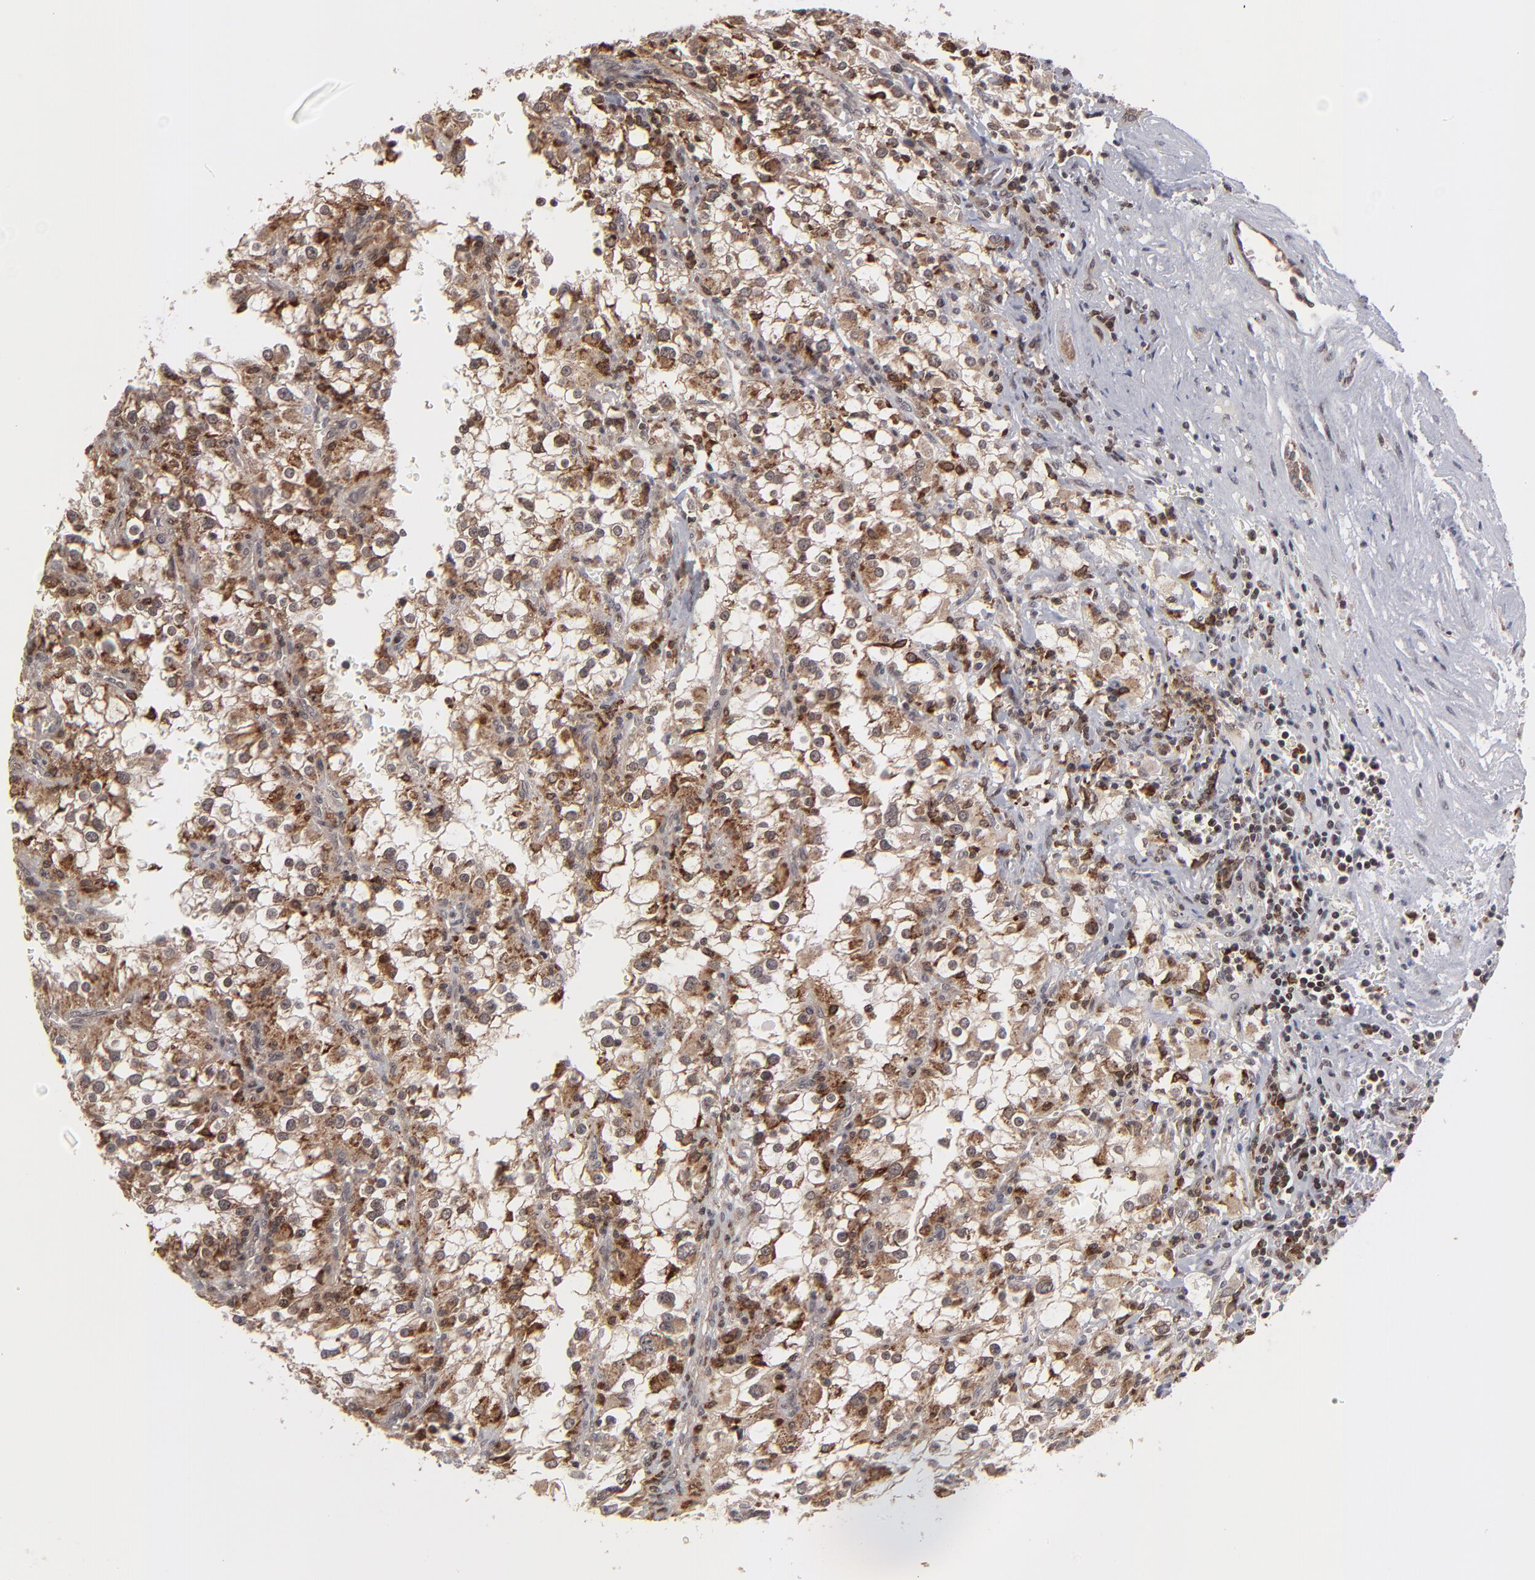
{"staining": {"intensity": "strong", "quantity": ">75%", "location": "cytoplasmic/membranous,nuclear"}, "tissue": "renal cancer", "cell_type": "Tumor cells", "image_type": "cancer", "snomed": [{"axis": "morphology", "description": "Adenocarcinoma, NOS"}, {"axis": "topography", "description": "Kidney"}], "caption": "Protein staining of renal adenocarcinoma tissue demonstrates strong cytoplasmic/membranous and nuclear expression in approximately >75% of tumor cells. (DAB (3,3'-diaminobenzidine) = brown stain, brightfield microscopy at high magnification).", "gene": "RGS6", "patient": {"sex": "female", "age": 52}}